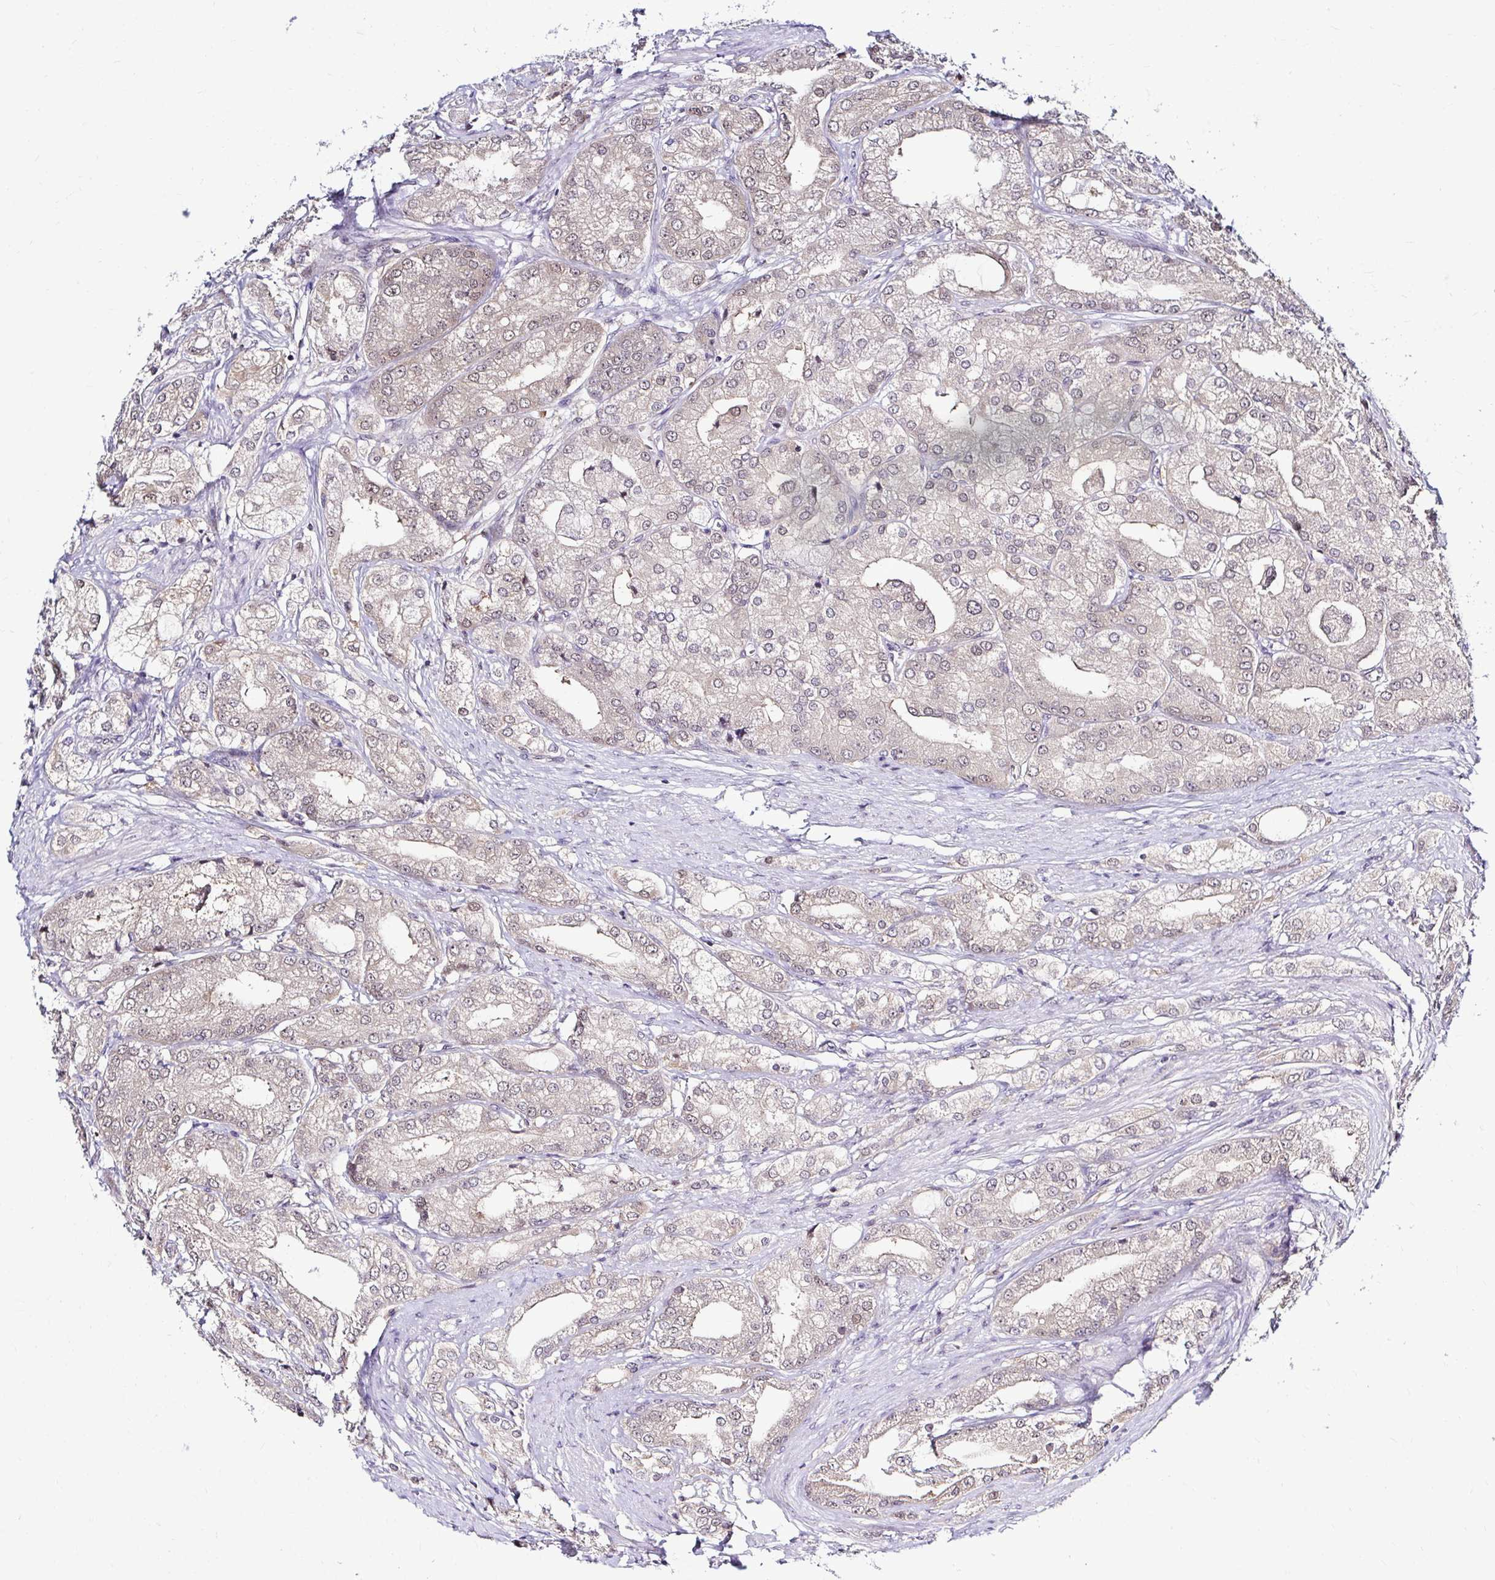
{"staining": {"intensity": "weak", "quantity": "<25%", "location": "nuclear"}, "tissue": "prostate cancer", "cell_type": "Tumor cells", "image_type": "cancer", "snomed": [{"axis": "morphology", "description": "Adenocarcinoma, High grade"}, {"axis": "topography", "description": "Prostate"}], "caption": "Tumor cells are negative for brown protein staining in prostate cancer (adenocarcinoma (high-grade)). Brightfield microscopy of immunohistochemistry (IHC) stained with DAB (brown) and hematoxylin (blue), captured at high magnification.", "gene": "PSMD3", "patient": {"sex": "male", "age": 61}}